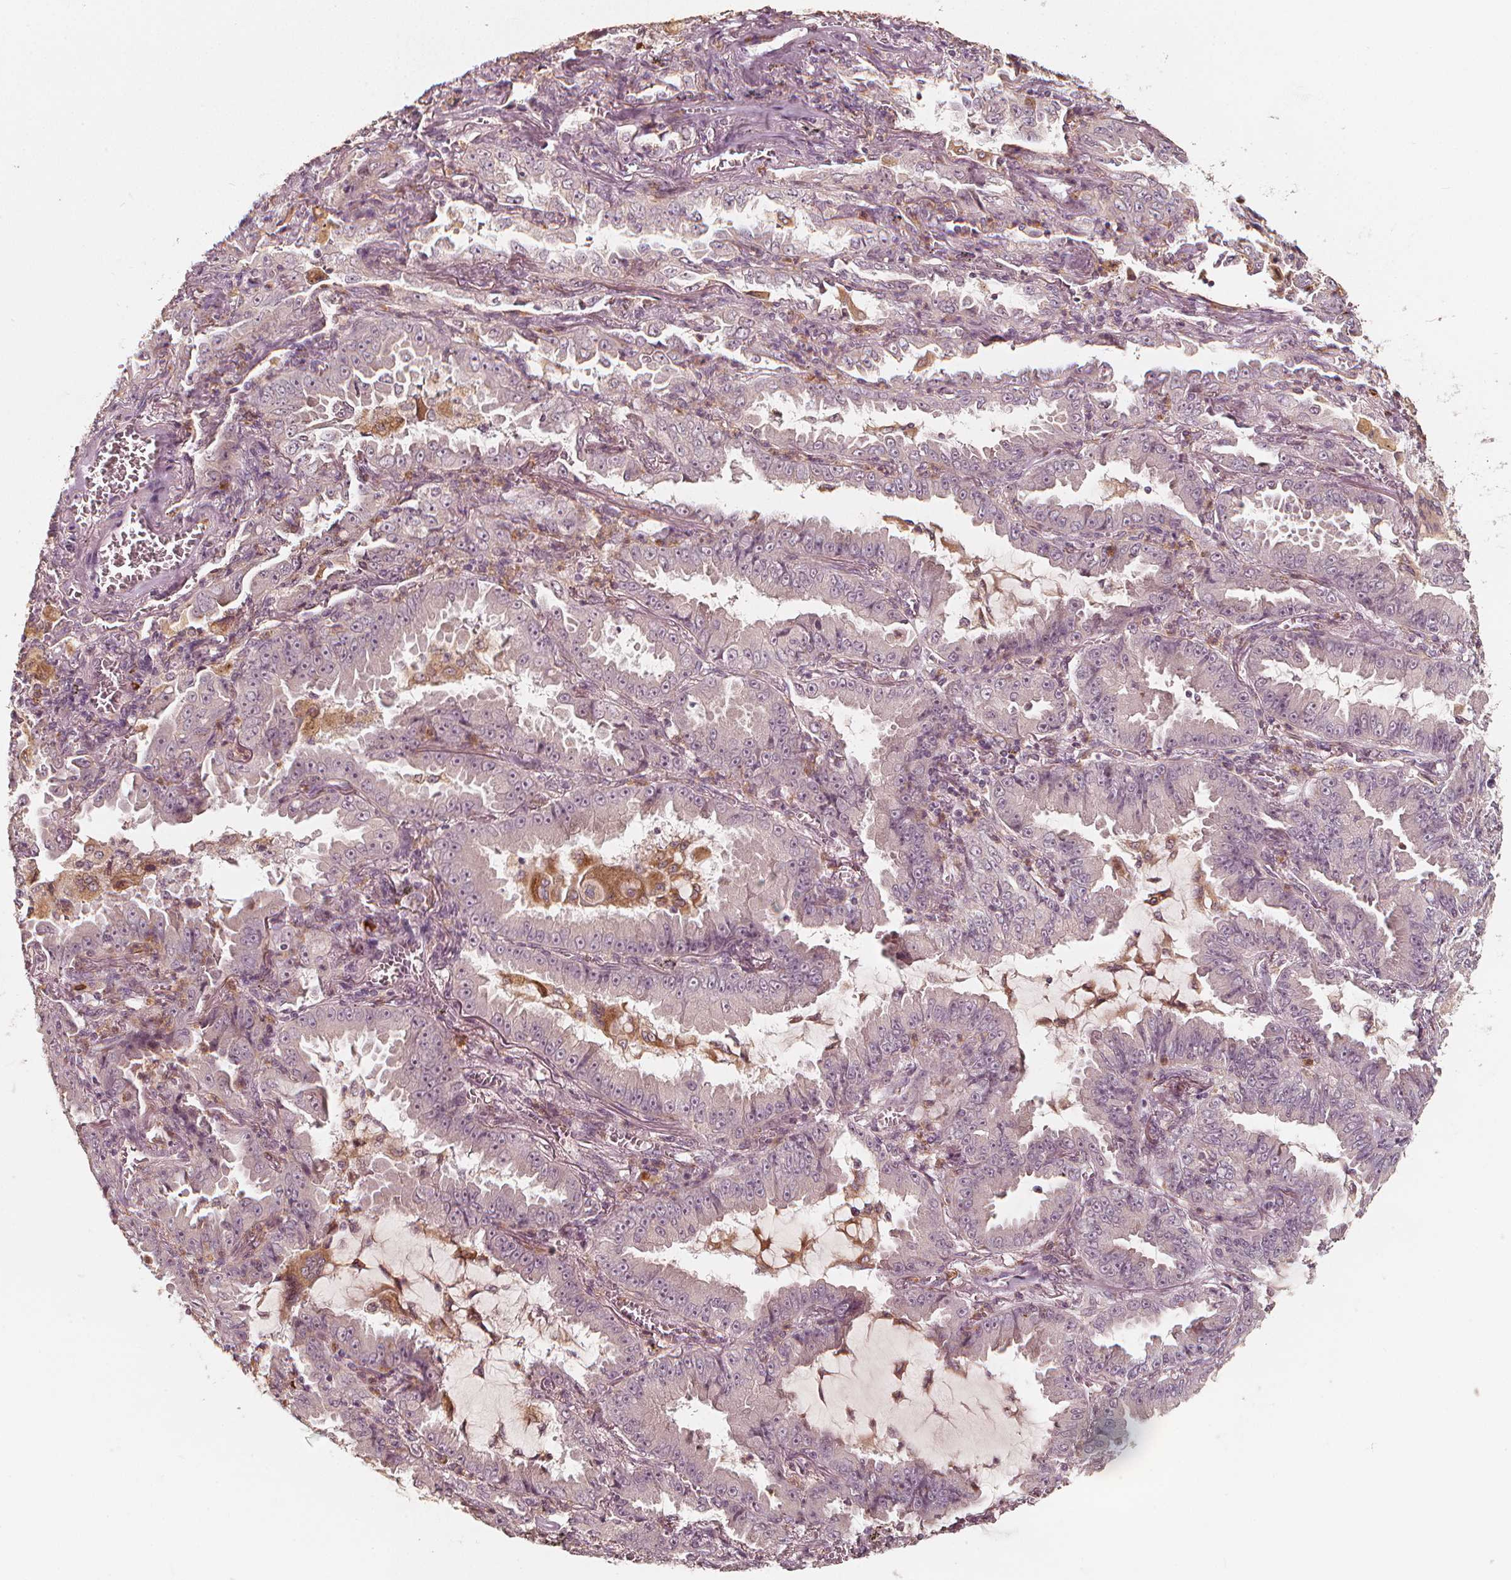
{"staining": {"intensity": "weak", "quantity": "<25%", "location": "nuclear"}, "tissue": "lung cancer", "cell_type": "Tumor cells", "image_type": "cancer", "snomed": [{"axis": "morphology", "description": "Adenocarcinoma, NOS"}, {"axis": "topography", "description": "Lung"}], "caption": "Lung adenocarcinoma stained for a protein using immunohistochemistry exhibits no positivity tumor cells.", "gene": "NPC1L1", "patient": {"sex": "female", "age": 52}}